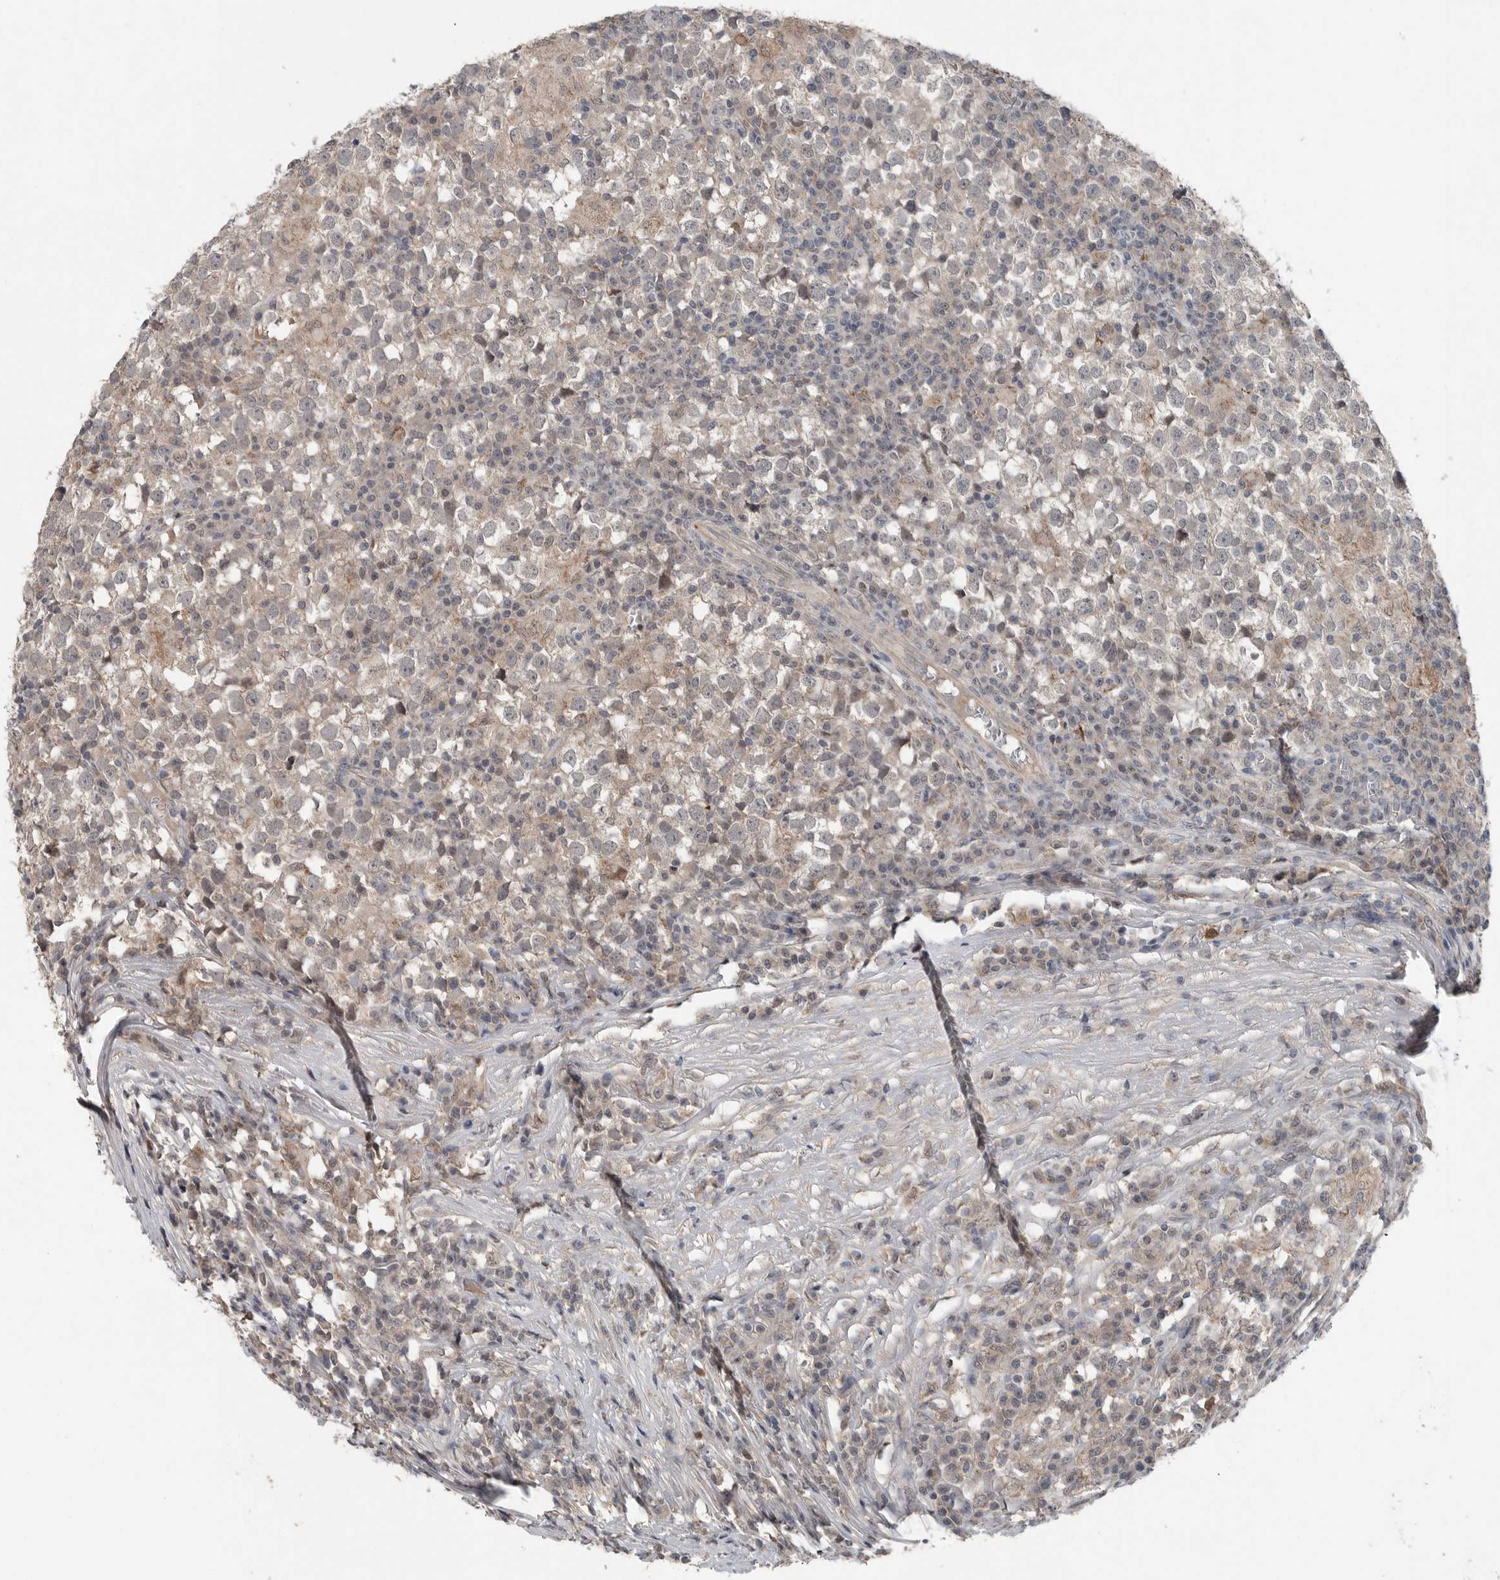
{"staining": {"intensity": "weak", "quantity": "25%-75%", "location": "cytoplasmic/membranous"}, "tissue": "testis cancer", "cell_type": "Tumor cells", "image_type": "cancer", "snomed": [{"axis": "morphology", "description": "Seminoma, NOS"}, {"axis": "topography", "description": "Testis"}], "caption": "Testis cancer (seminoma) stained for a protein displays weak cytoplasmic/membranous positivity in tumor cells. The protein is stained brown, and the nuclei are stained in blue (DAB IHC with brightfield microscopy, high magnification).", "gene": "SCP2", "patient": {"sex": "male", "age": 65}}